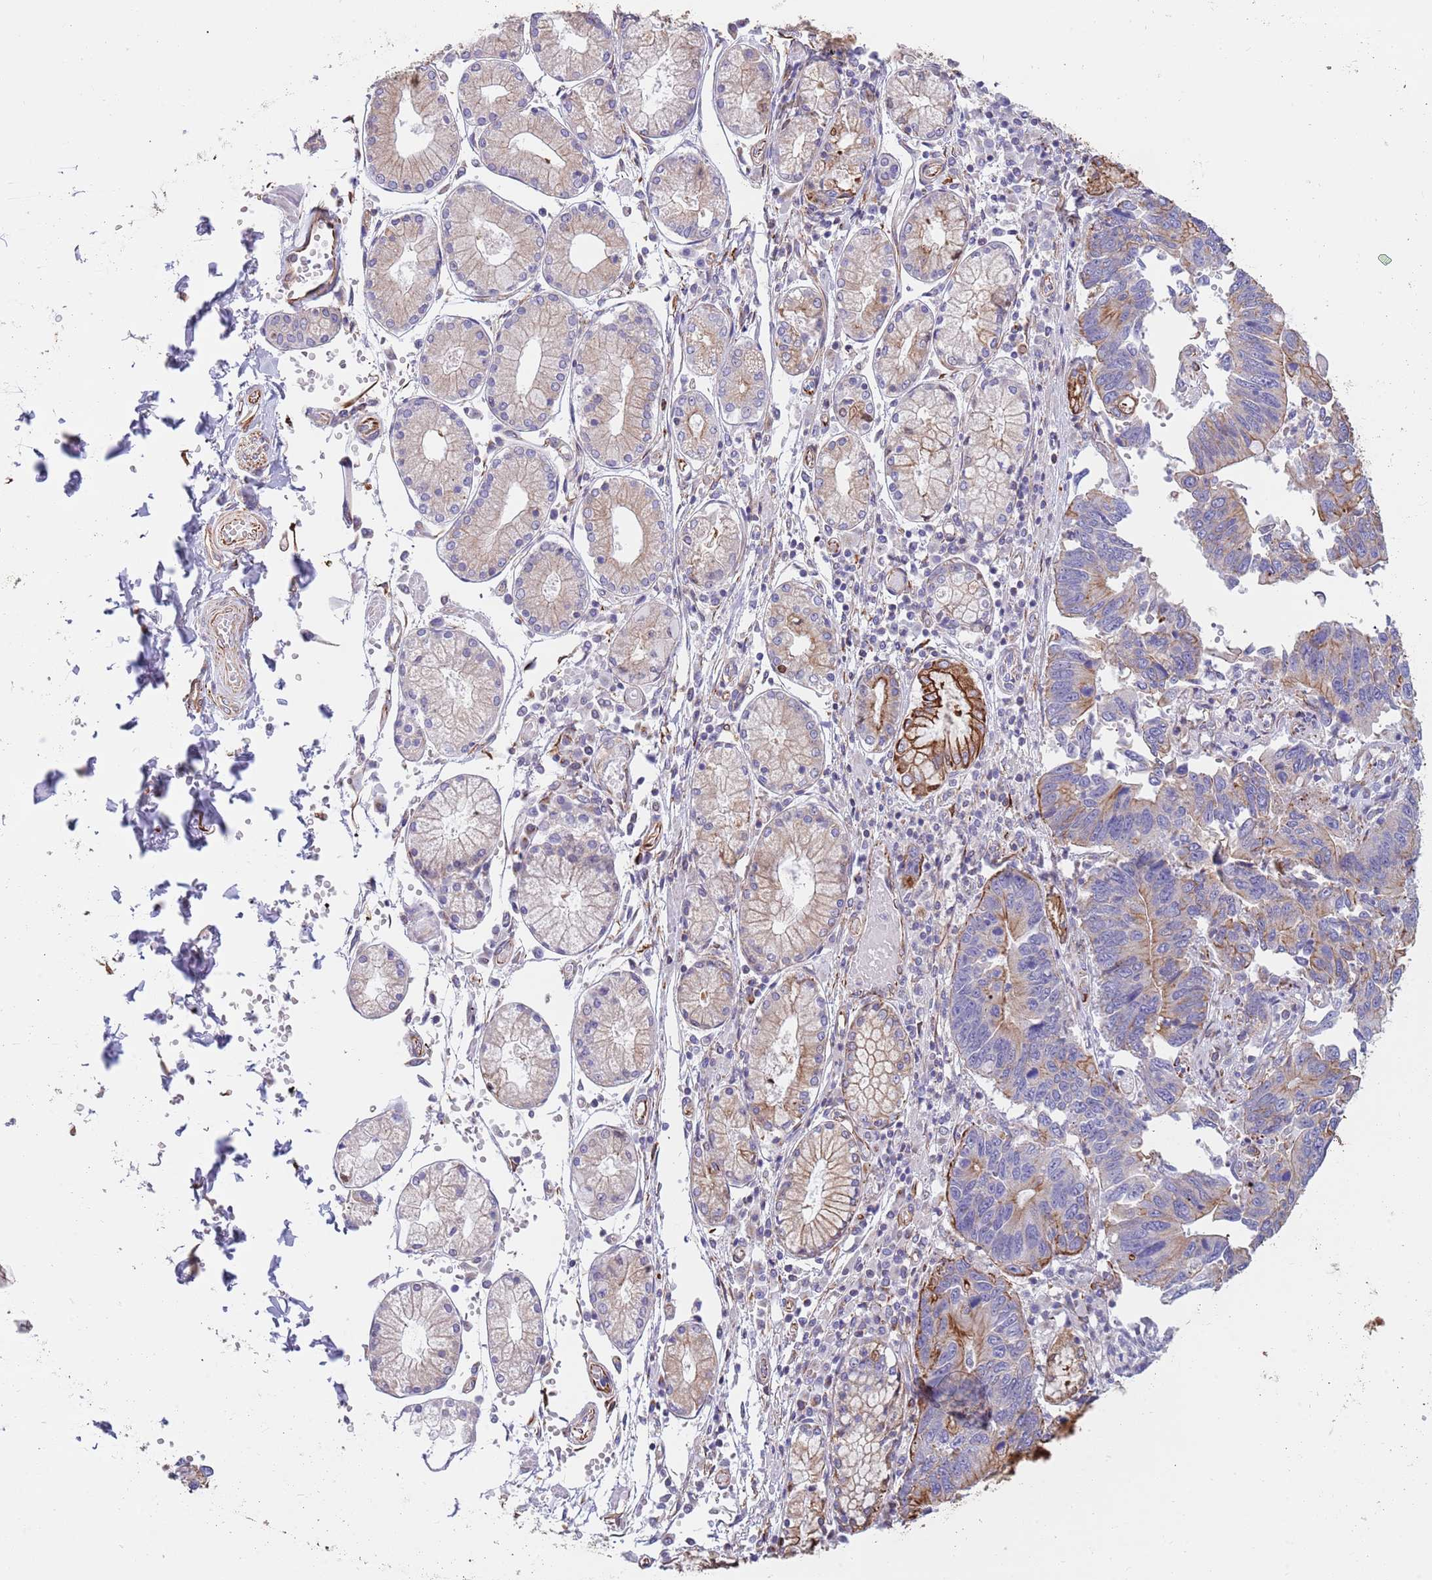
{"staining": {"intensity": "moderate", "quantity": "25%-75%", "location": "cytoplasmic/membranous"}, "tissue": "stomach cancer", "cell_type": "Tumor cells", "image_type": "cancer", "snomed": [{"axis": "morphology", "description": "Adenocarcinoma, NOS"}, {"axis": "topography", "description": "Stomach"}], "caption": "The image displays immunohistochemical staining of stomach adenocarcinoma. There is moderate cytoplasmic/membranous expression is seen in about 25%-75% of tumor cells.", "gene": "MOGAT1", "patient": {"sex": "male", "age": 59}}